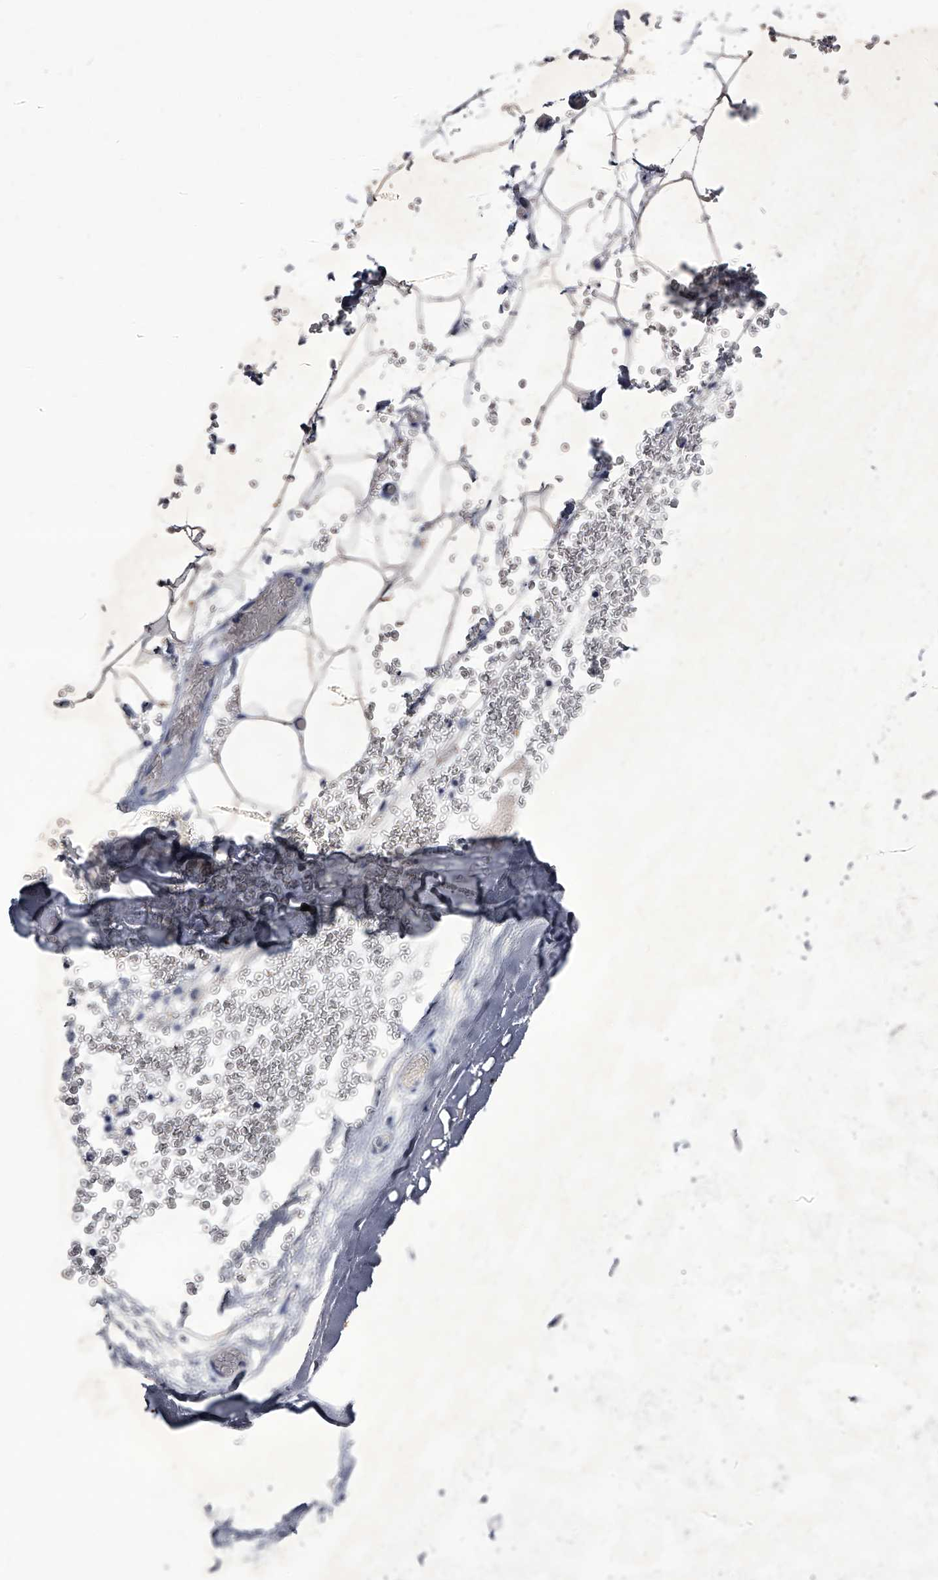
{"staining": {"intensity": "negative", "quantity": "none", "location": "none"}, "tissue": "adipose tissue", "cell_type": "Adipocytes", "image_type": "normal", "snomed": [{"axis": "morphology", "description": "Normal tissue, NOS"}, {"axis": "topography", "description": "Bronchus"}], "caption": "A high-resolution image shows IHC staining of unremarkable adipose tissue, which demonstrates no significant staining in adipocytes.", "gene": "CRISP2", "patient": {"sex": "male", "age": 66}}